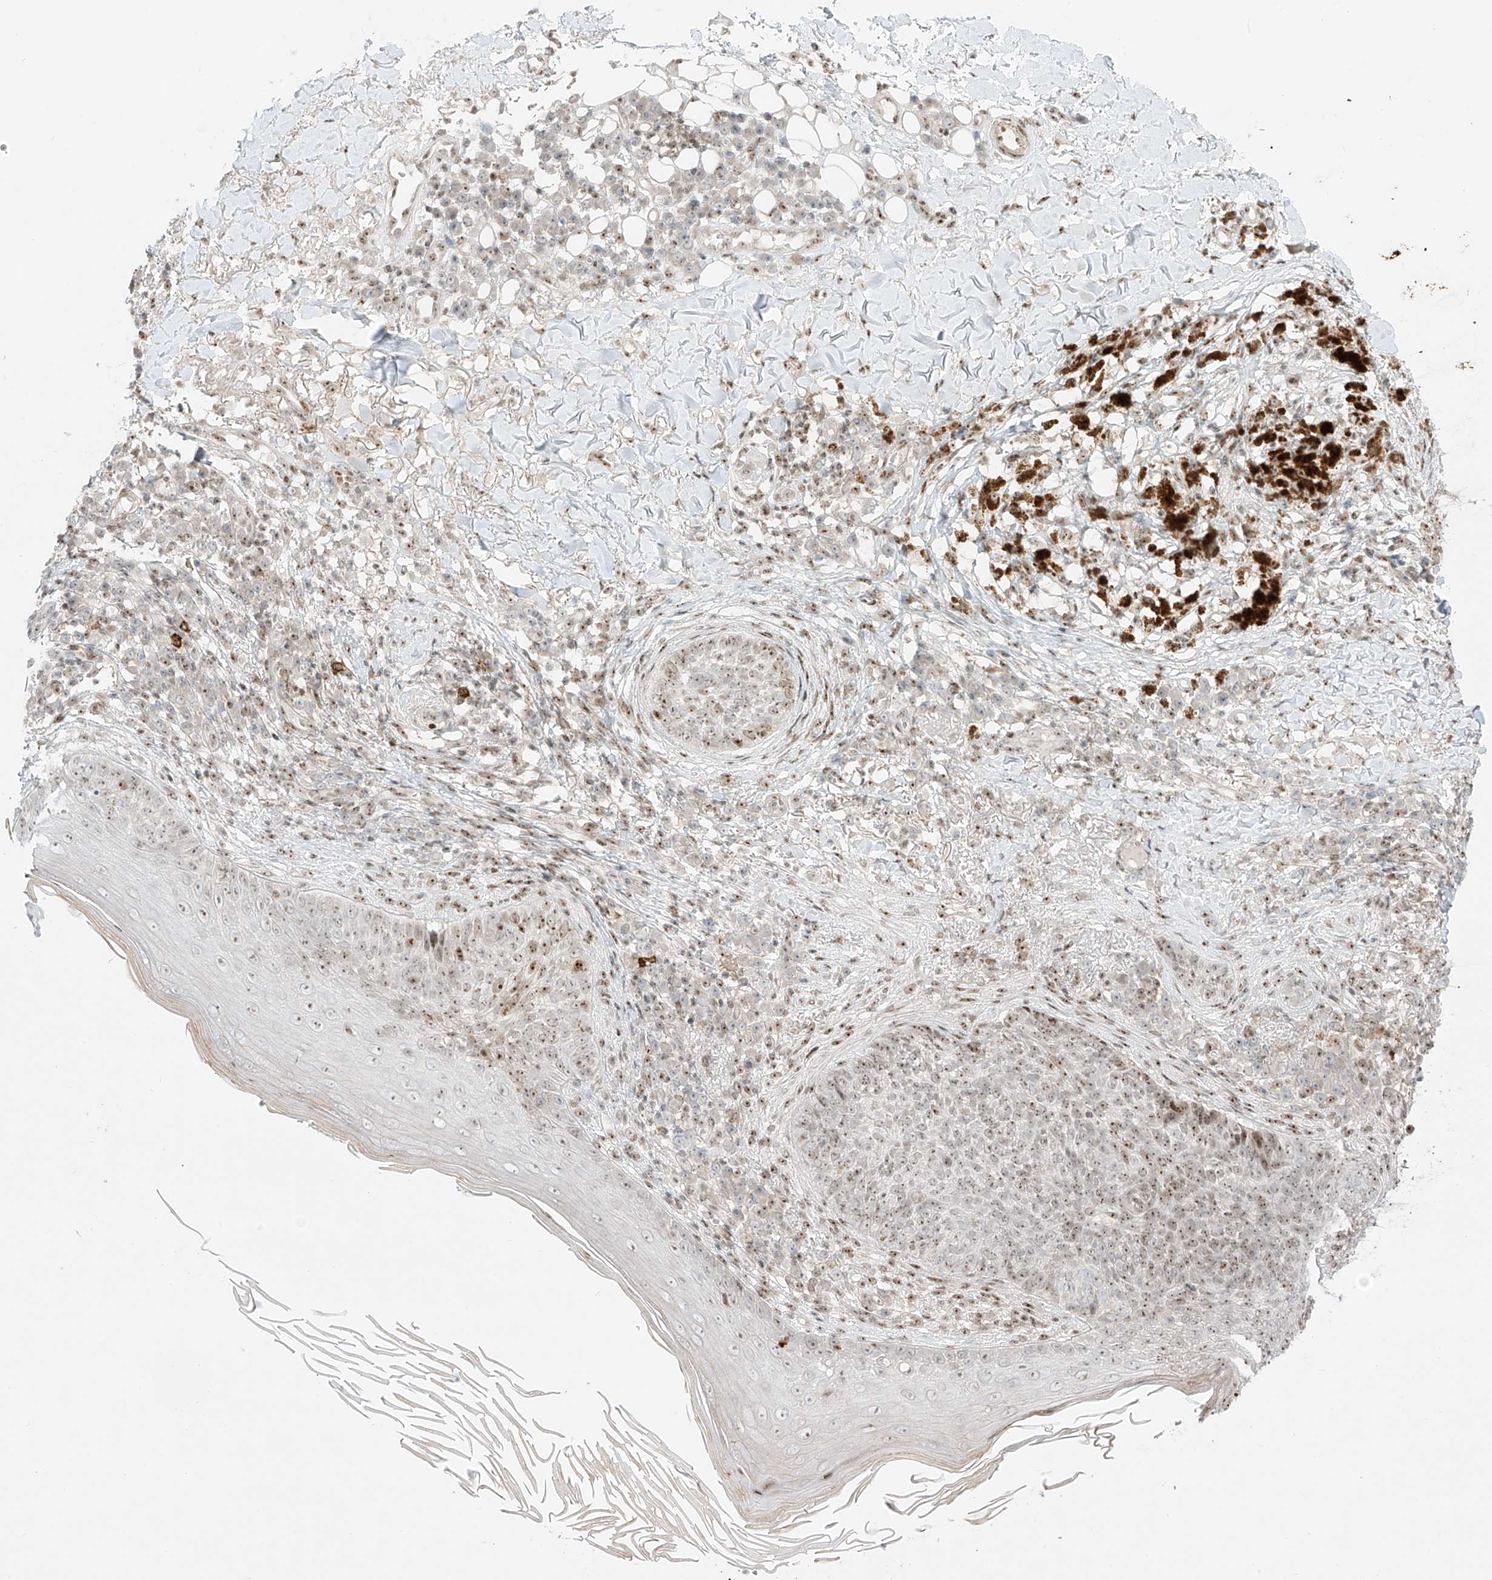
{"staining": {"intensity": "moderate", "quantity": ">75%", "location": "nuclear"}, "tissue": "skin cancer", "cell_type": "Tumor cells", "image_type": "cancer", "snomed": [{"axis": "morphology", "description": "Basal cell carcinoma"}, {"axis": "topography", "description": "Skin"}], "caption": "Brown immunohistochemical staining in basal cell carcinoma (skin) exhibits moderate nuclear positivity in approximately >75% of tumor cells.", "gene": "ZNF512", "patient": {"sex": "male", "age": 85}}